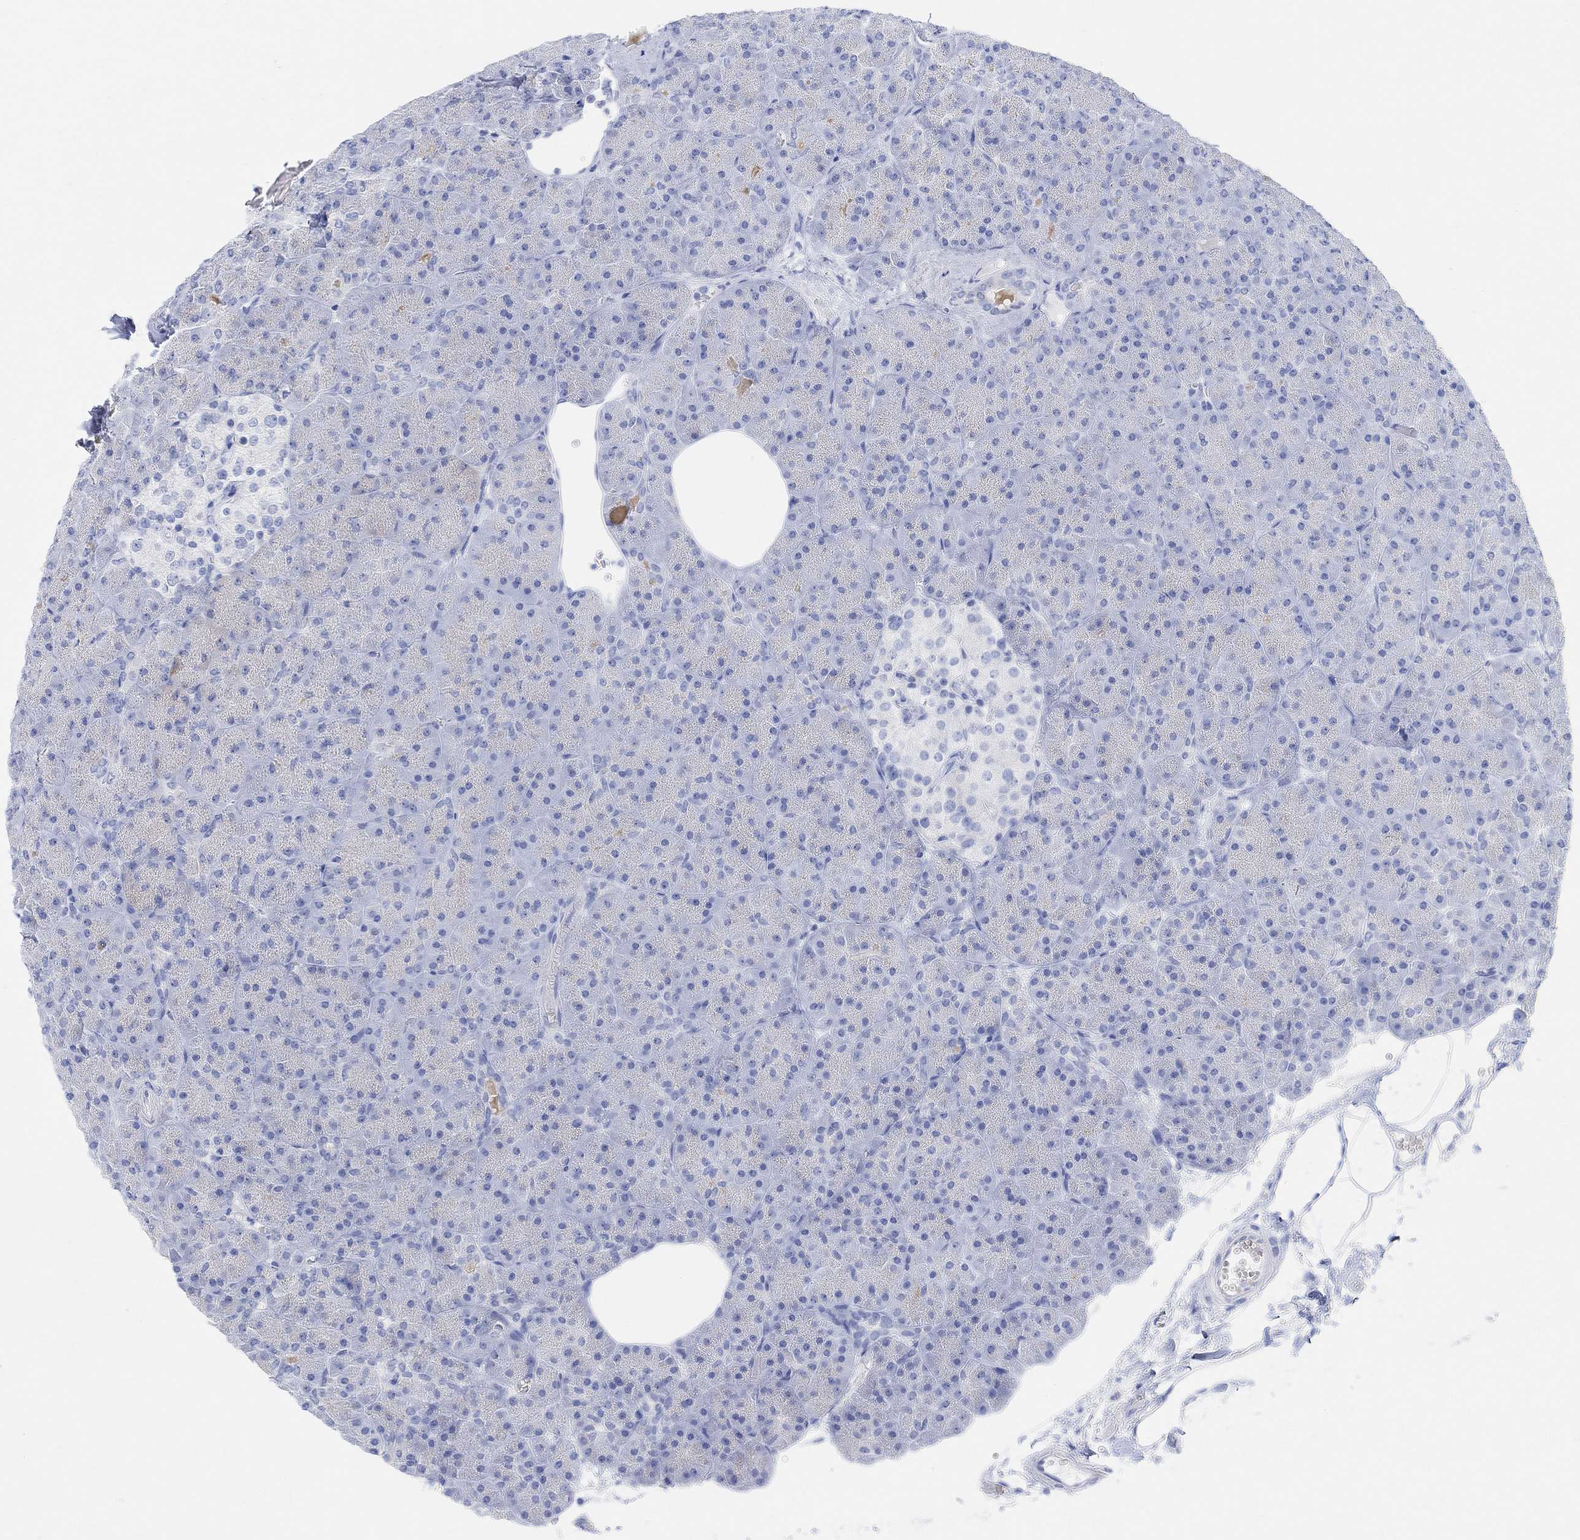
{"staining": {"intensity": "negative", "quantity": "none", "location": "none"}, "tissue": "pancreas", "cell_type": "Exocrine glandular cells", "image_type": "normal", "snomed": [{"axis": "morphology", "description": "Normal tissue, NOS"}, {"axis": "topography", "description": "Pancreas"}], "caption": "IHC photomicrograph of unremarkable human pancreas stained for a protein (brown), which demonstrates no expression in exocrine glandular cells.", "gene": "RETNLB", "patient": {"sex": "male", "age": 61}}